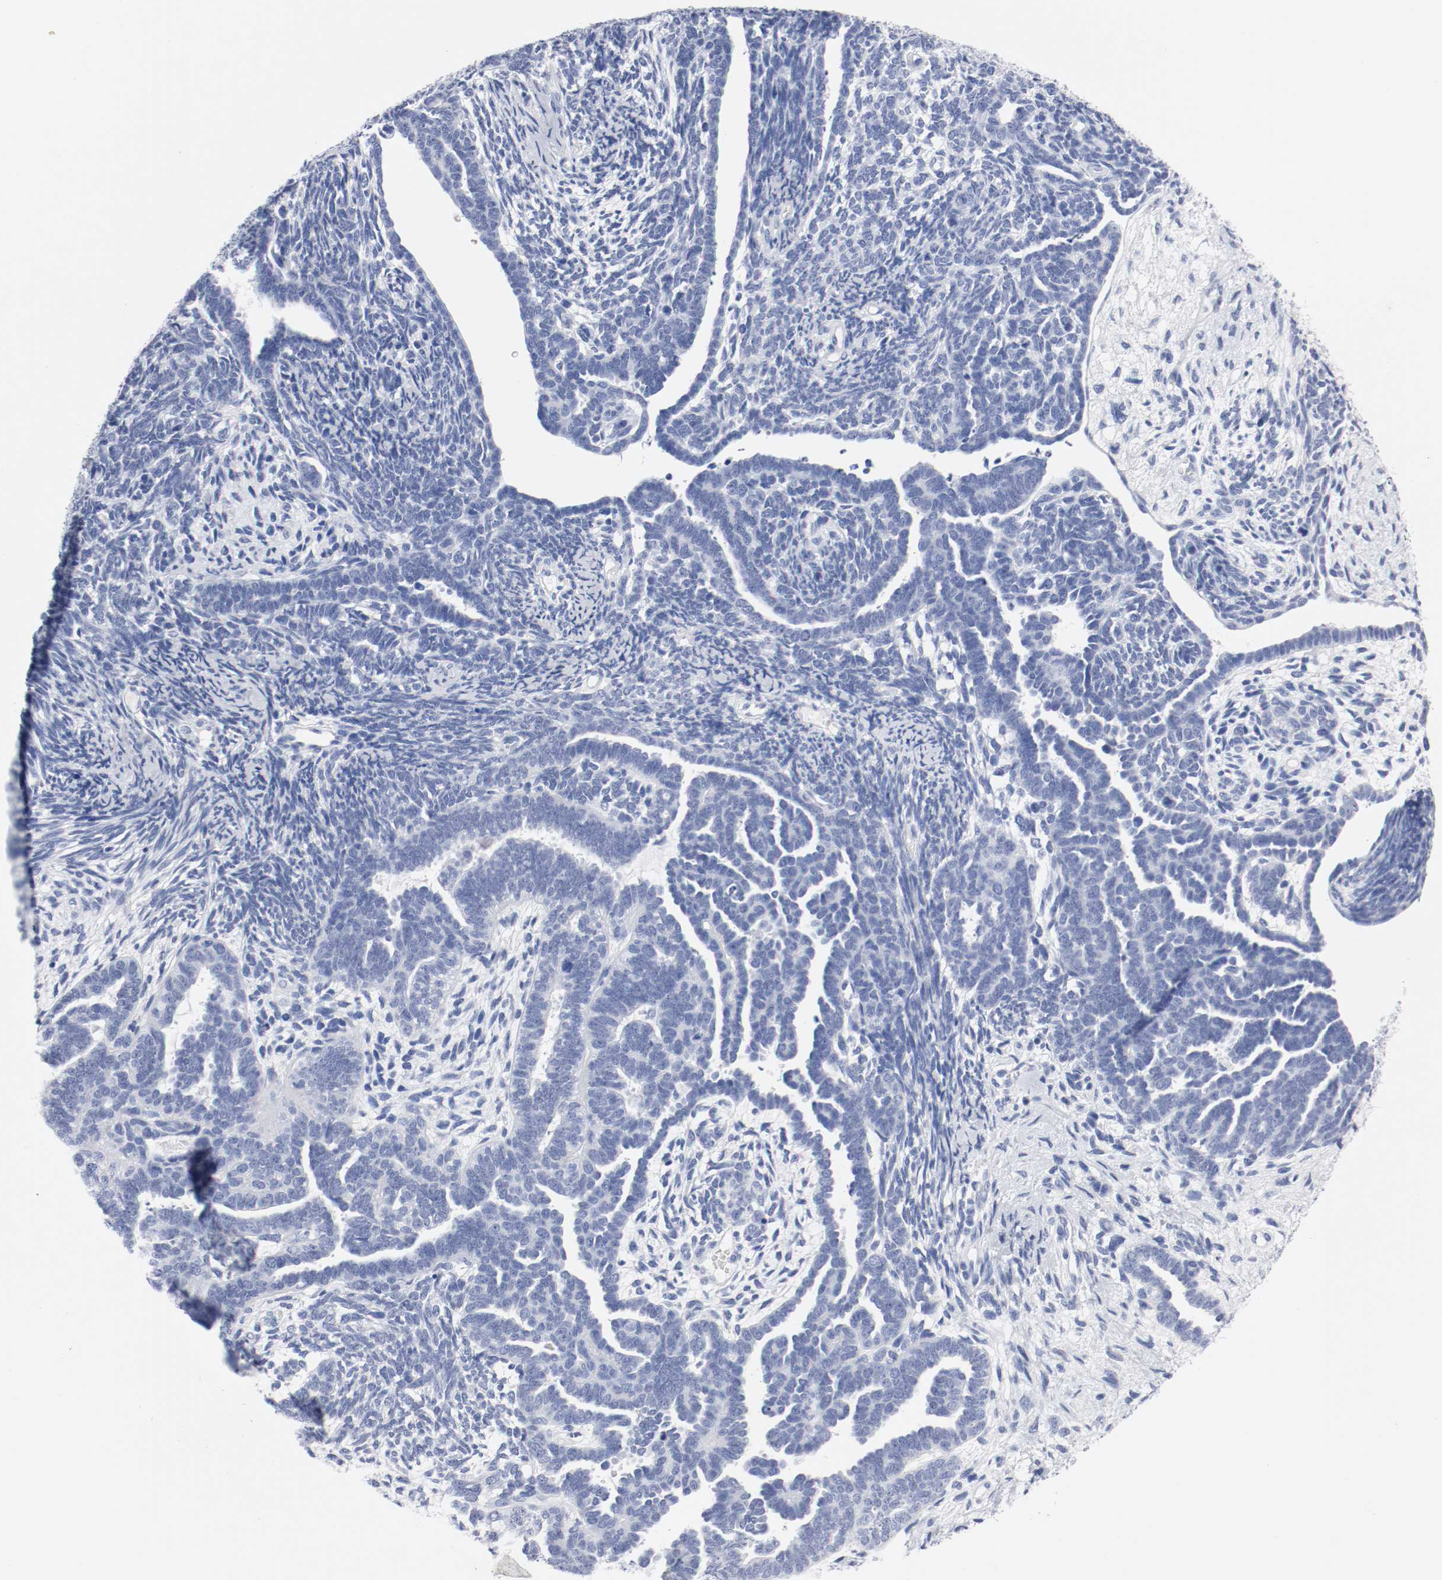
{"staining": {"intensity": "negative", "quantity": "none", "location": "none"}, "tissue": "endometrial cancer", "cell_type": "Tumor cells", "image_type": "cancer", "snomed": [{"axis": "morphology", "description": "Neoplasm, malignant, NOS"}, {"axis": "topography", "description": "Endometrium"}], "caption": "Immunohistochemistry (IHC) of human endometrial malignant neoplasm displays no expression in tumor cells.", "gene": "GAD1", "patient": {"sex": "female", "age": 74}}